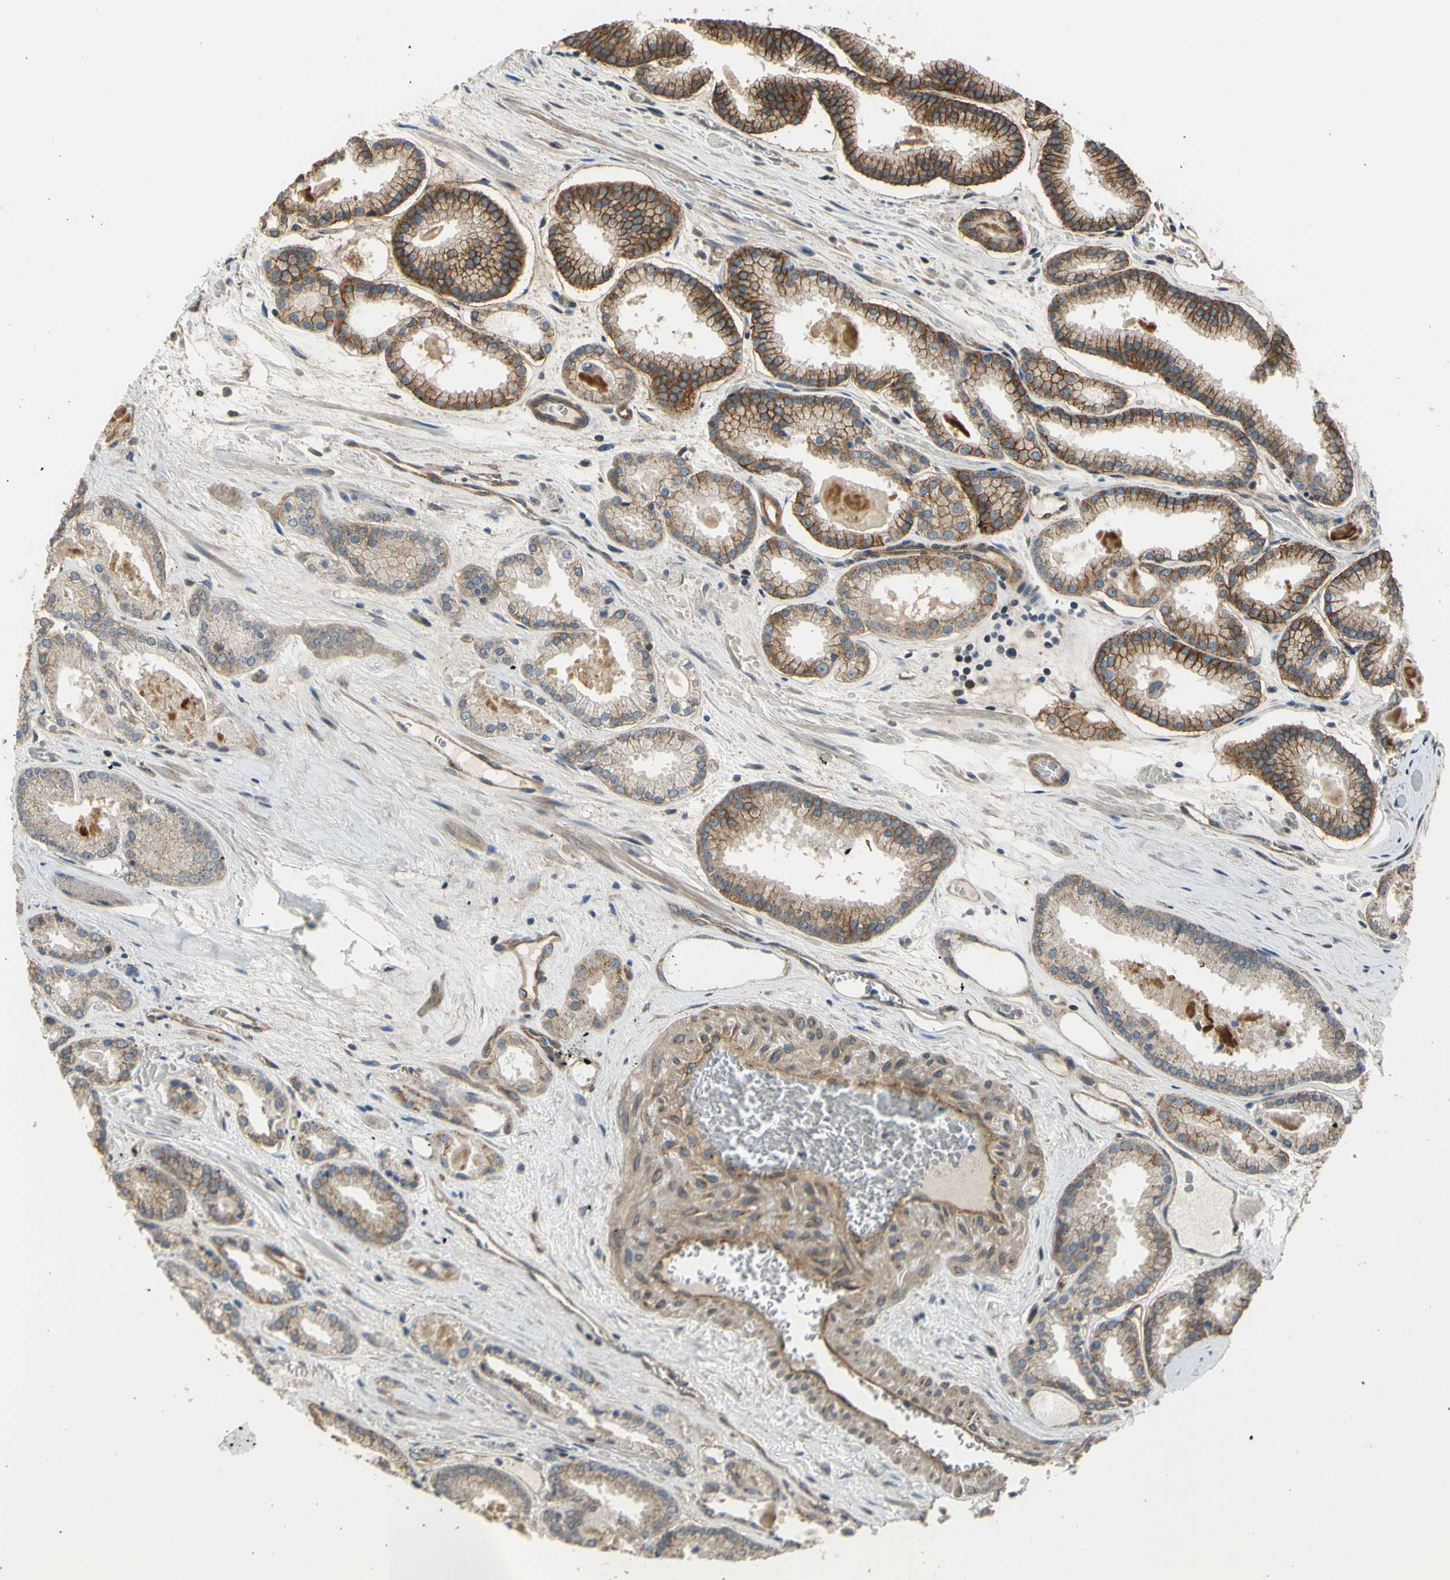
{"staining": {"intensity": "moderate", "quantity": ">75%", "location": "cytoplasmic/membranous"}, "tissue": "prostate cancer", "cell_type": "Tumor cells", "image_type": "cancer", "snomed": [{"axis": "morphology", "description": "Adenocarcinoma, Low grade"}, {"axis": "topography", "description": "Prostate"}], "caption": "Tumor cells display medium levels of moderate cytoplasmic/membranous positivity in about >75% of cells in prostate cancer (adenocarcinoma (low-grade)). Using DAB (3,3'-diaminobenzidine) (brown) and hematoxylin (blue) stains, captured at high magnification using brightfield microscopy.", "gene": "EFNB2", "patient": {"sex": "male", "age": 59}}